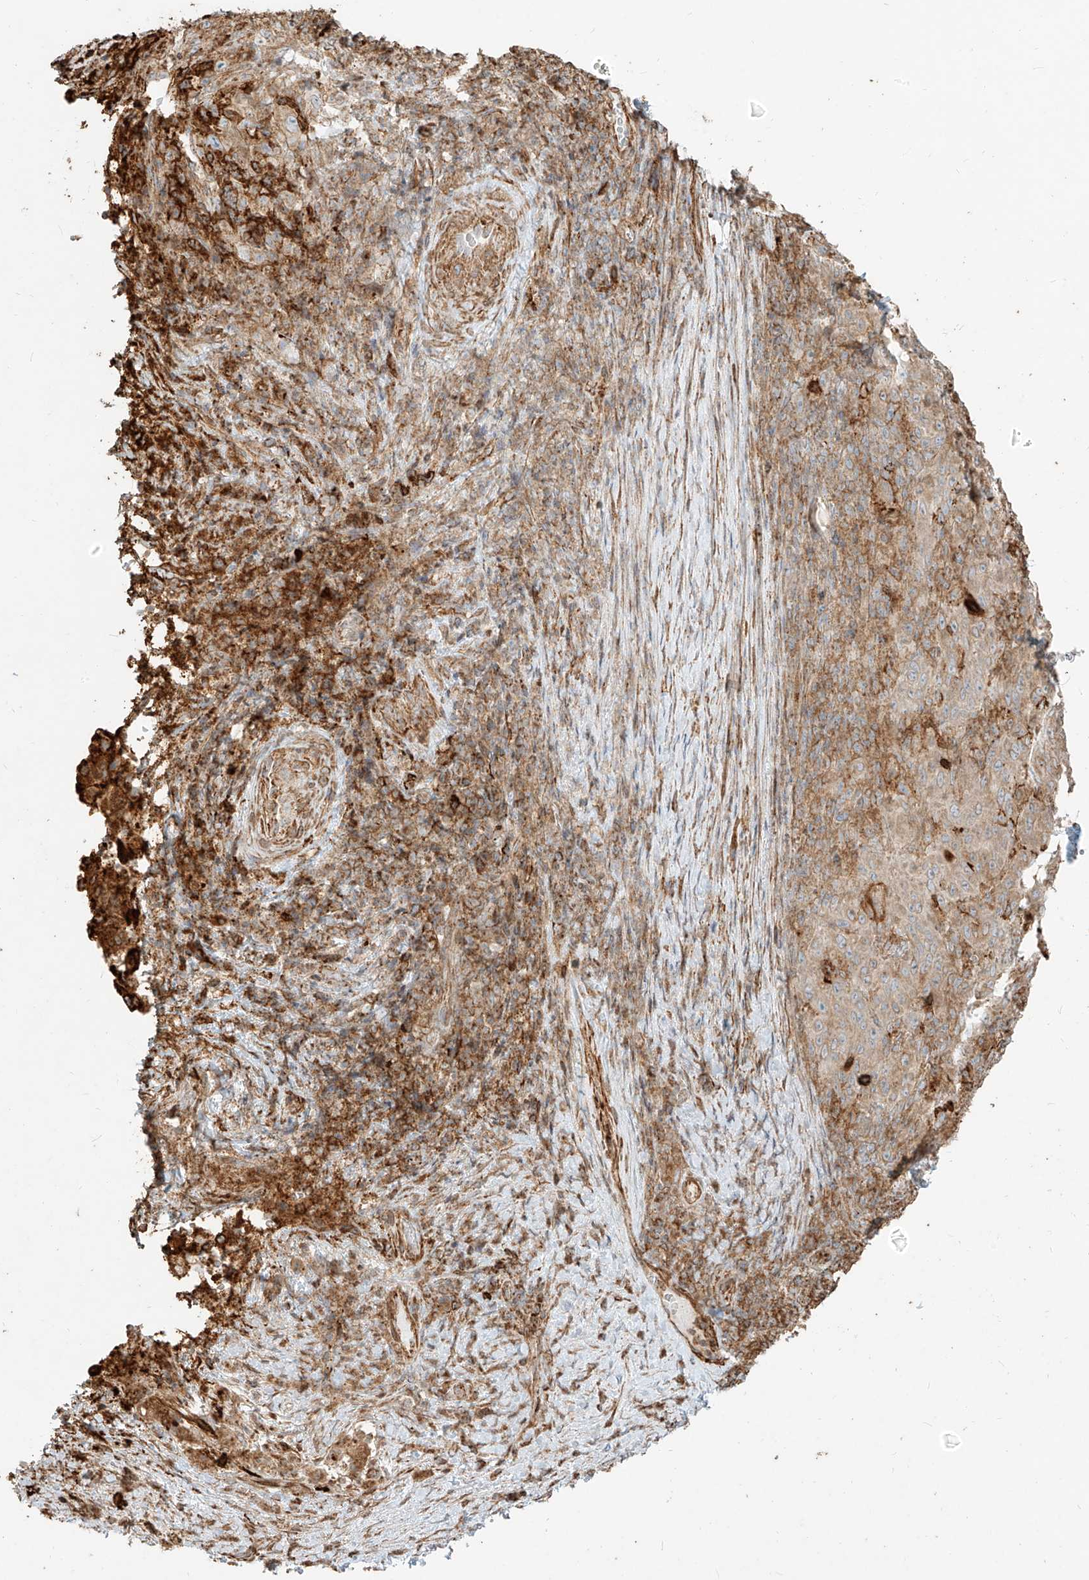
{"staining": {"intensity": "weak", "quantity": ">75%", "location": "cytoplasmic/membranous"}, "tissue": "pancreatic cancer", "cell_type": "Tumor cells", "image_type": "cancer", "snomed": [{"axis": "morphology", "description": "Adenocarcinoma, NOS"}, {"axis": "topography", "description": "Pancreas"}], "caption": "Weak cytoplasmic/membranous positivity is identified in about >75% of tumor cells in pancreatic cancer (adenocarcinoma).", "gene": "MTX2", "patient": {"sex": "male", "age": 63}}